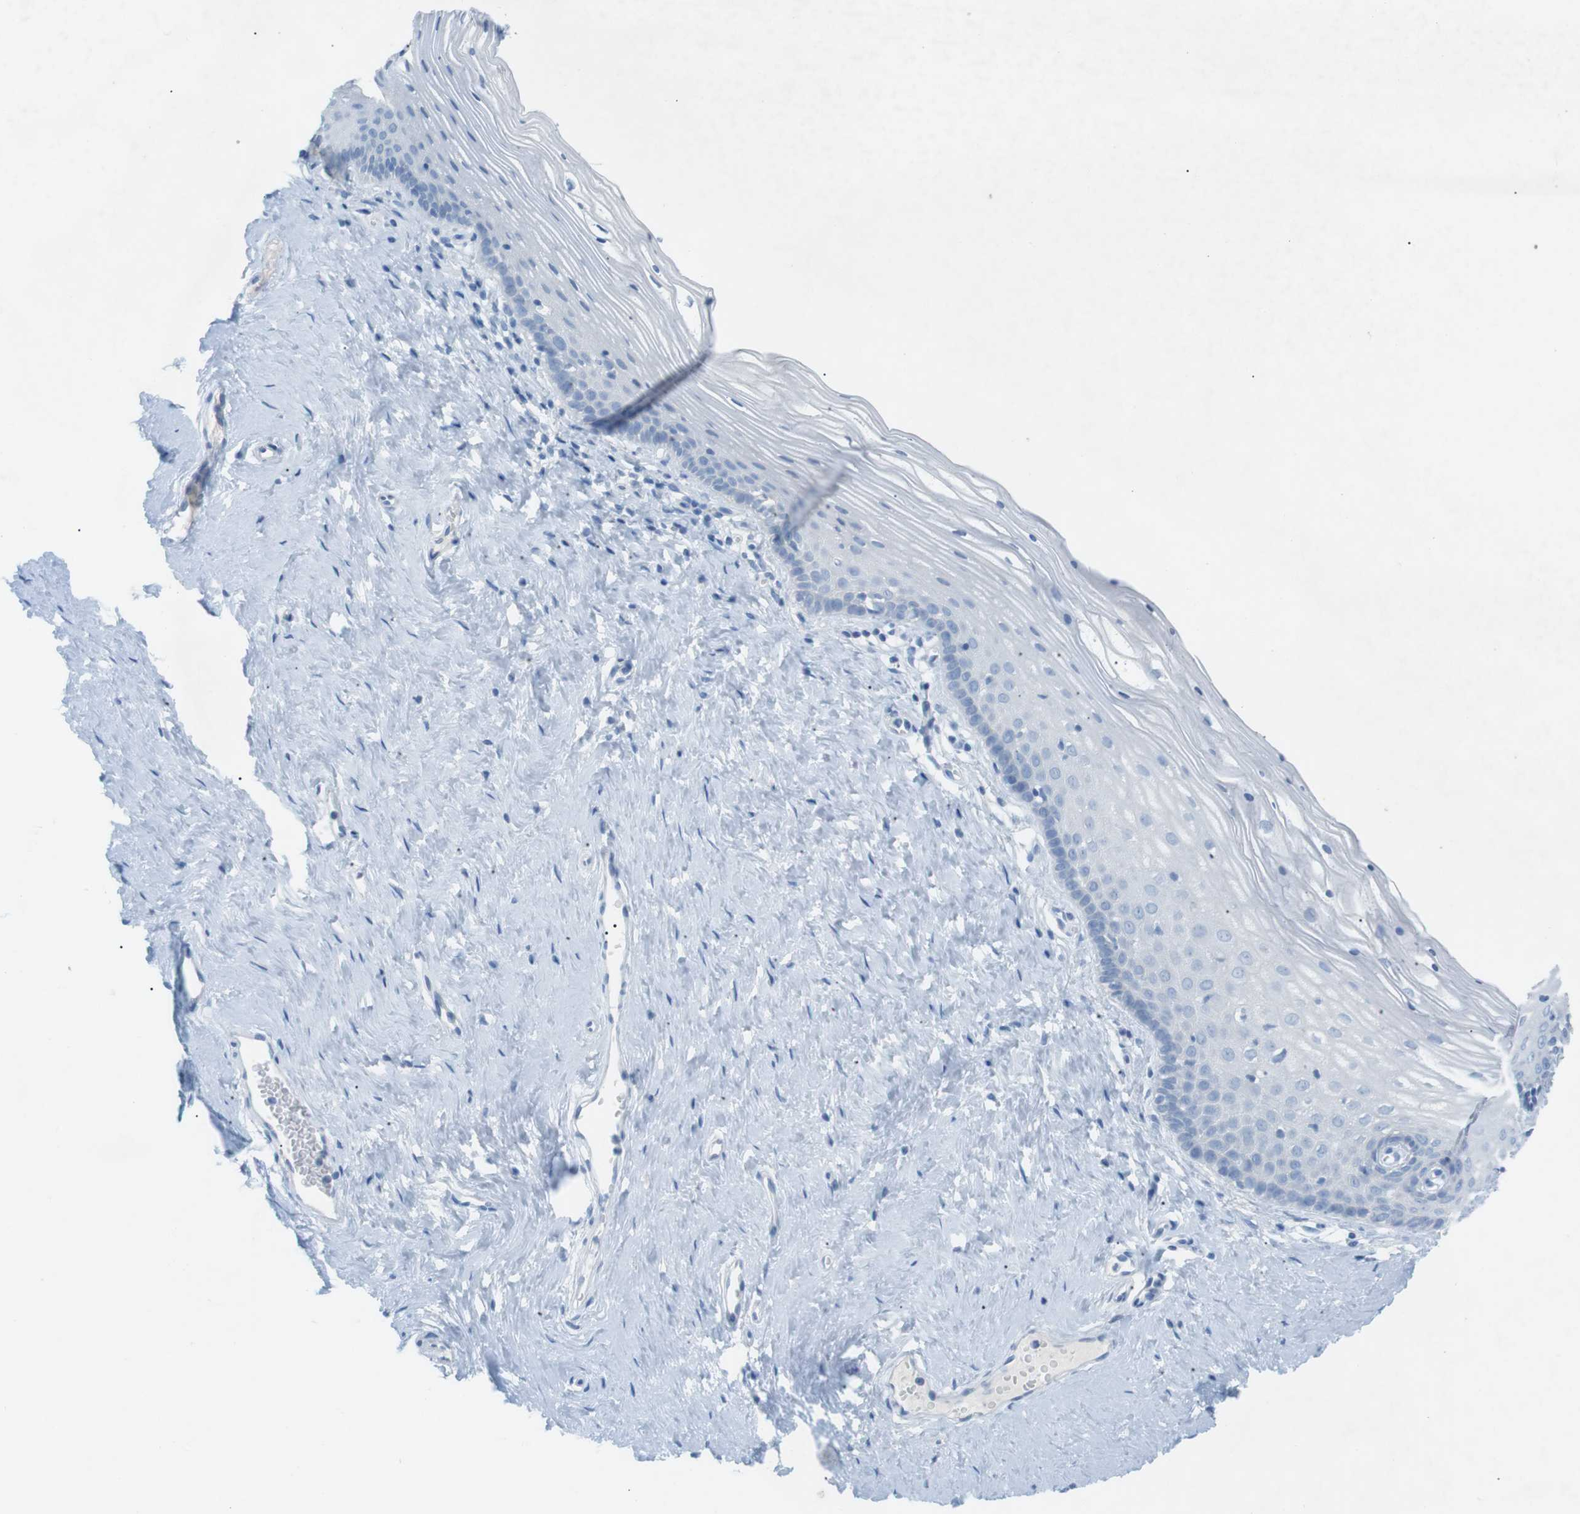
{"staining": {"intensity": "negative", "quantity": "none", "location": "none"}, "tissue": "vagina", "cell_type": "Squamous epithelial cells", "image_type": "normal", "snomed": [{"axis": "morphology", "description": "Normal tissue, NOS"}, {"axis": "topography", "description": "Vagina"}], "caption": "This micrograph is of unremarkable vagina stained with immunohistochemistry to label a protein in brown with the nuclei are counter-stained blue. There is no expression in squamous epithelial cells.", "gene": "SALL4", "patient": {"sex": "female", "age": 32}}